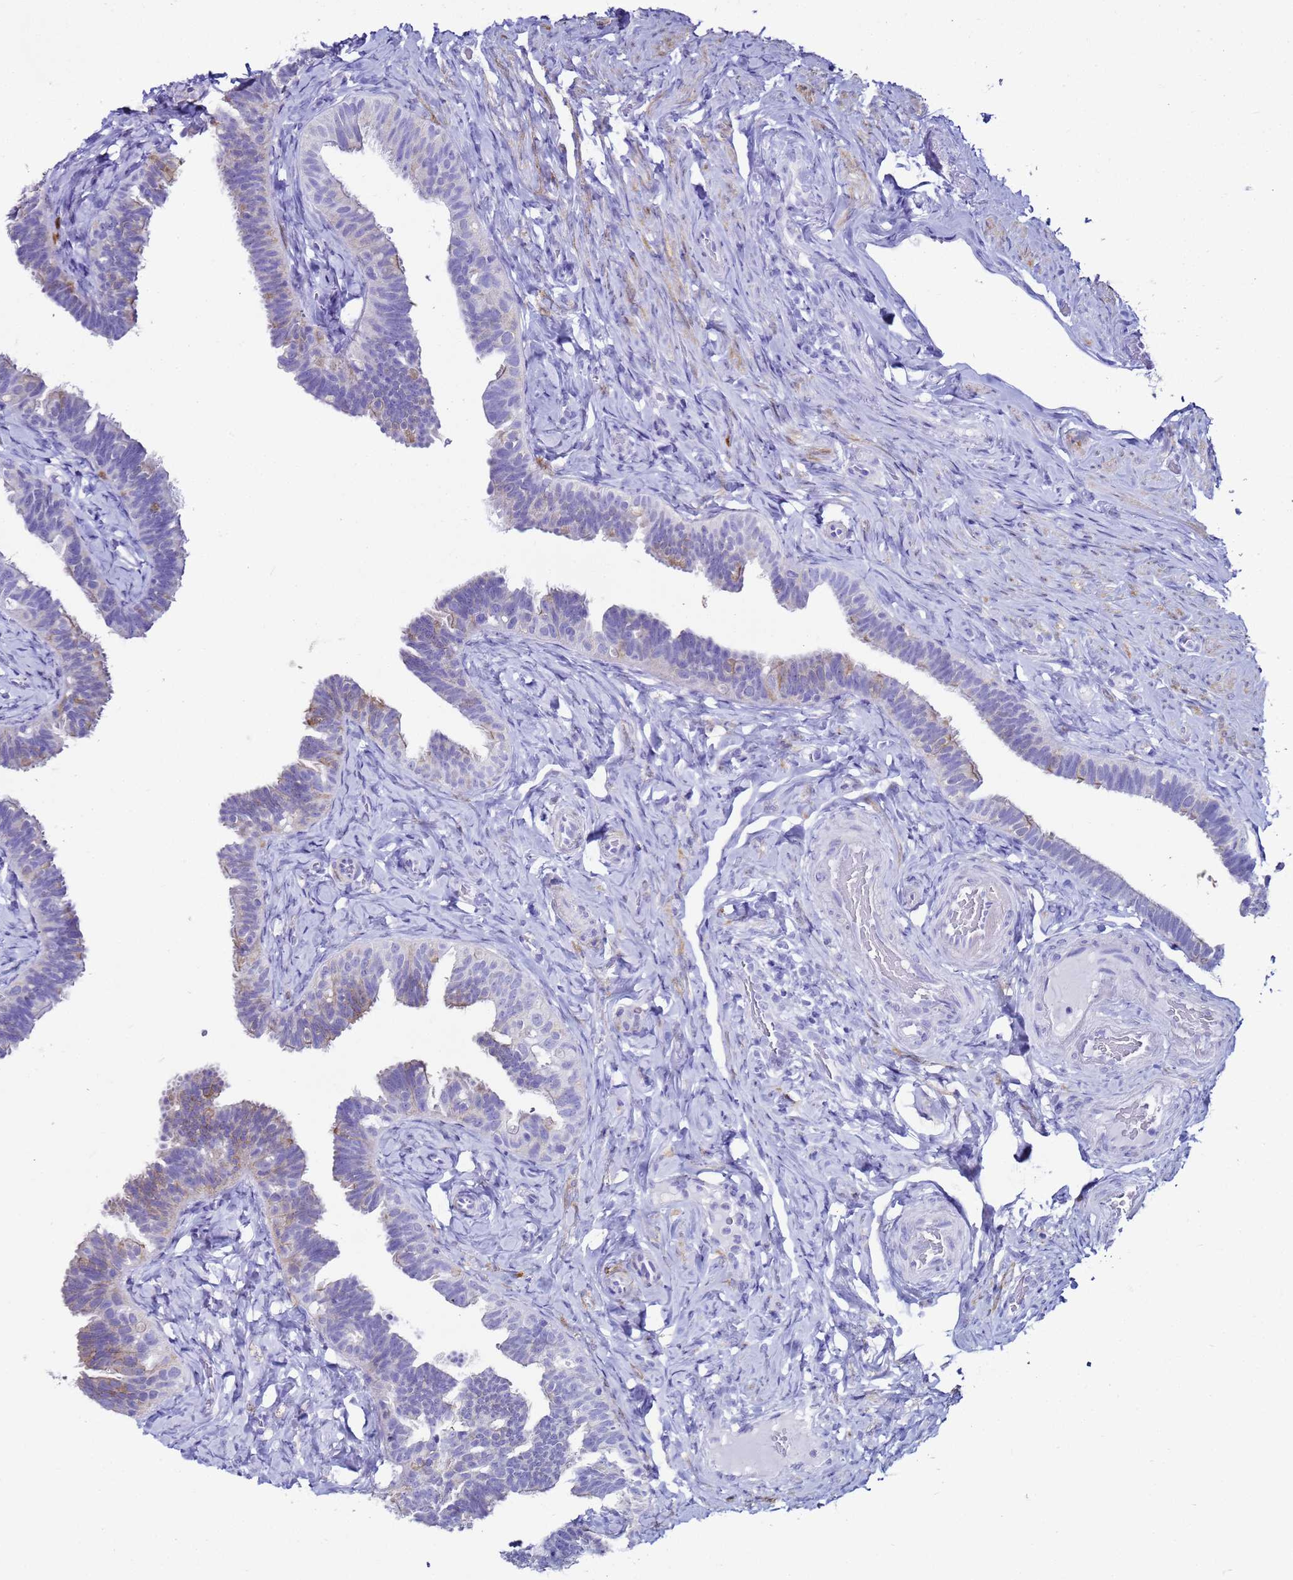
{"staining": {"intensity": "weak", "quantity": "<25%", "location": "cytoplasmic/membranous"}, "tissue": "fallopian tube", "cell_type": "Glandular cells", "image_type": "normal", "snomed": [{"axis": "morphology", "description": "Normal tissue, NOS"}, {"axis": "topography", "description": "Fallopian tube"}], "caption": "Immunohistochemical staining of benign fallopian tube demonstrates no significant staining in glandular cells.", "gene": "CKB", "patient": {"sex": "female", "age": 65}}